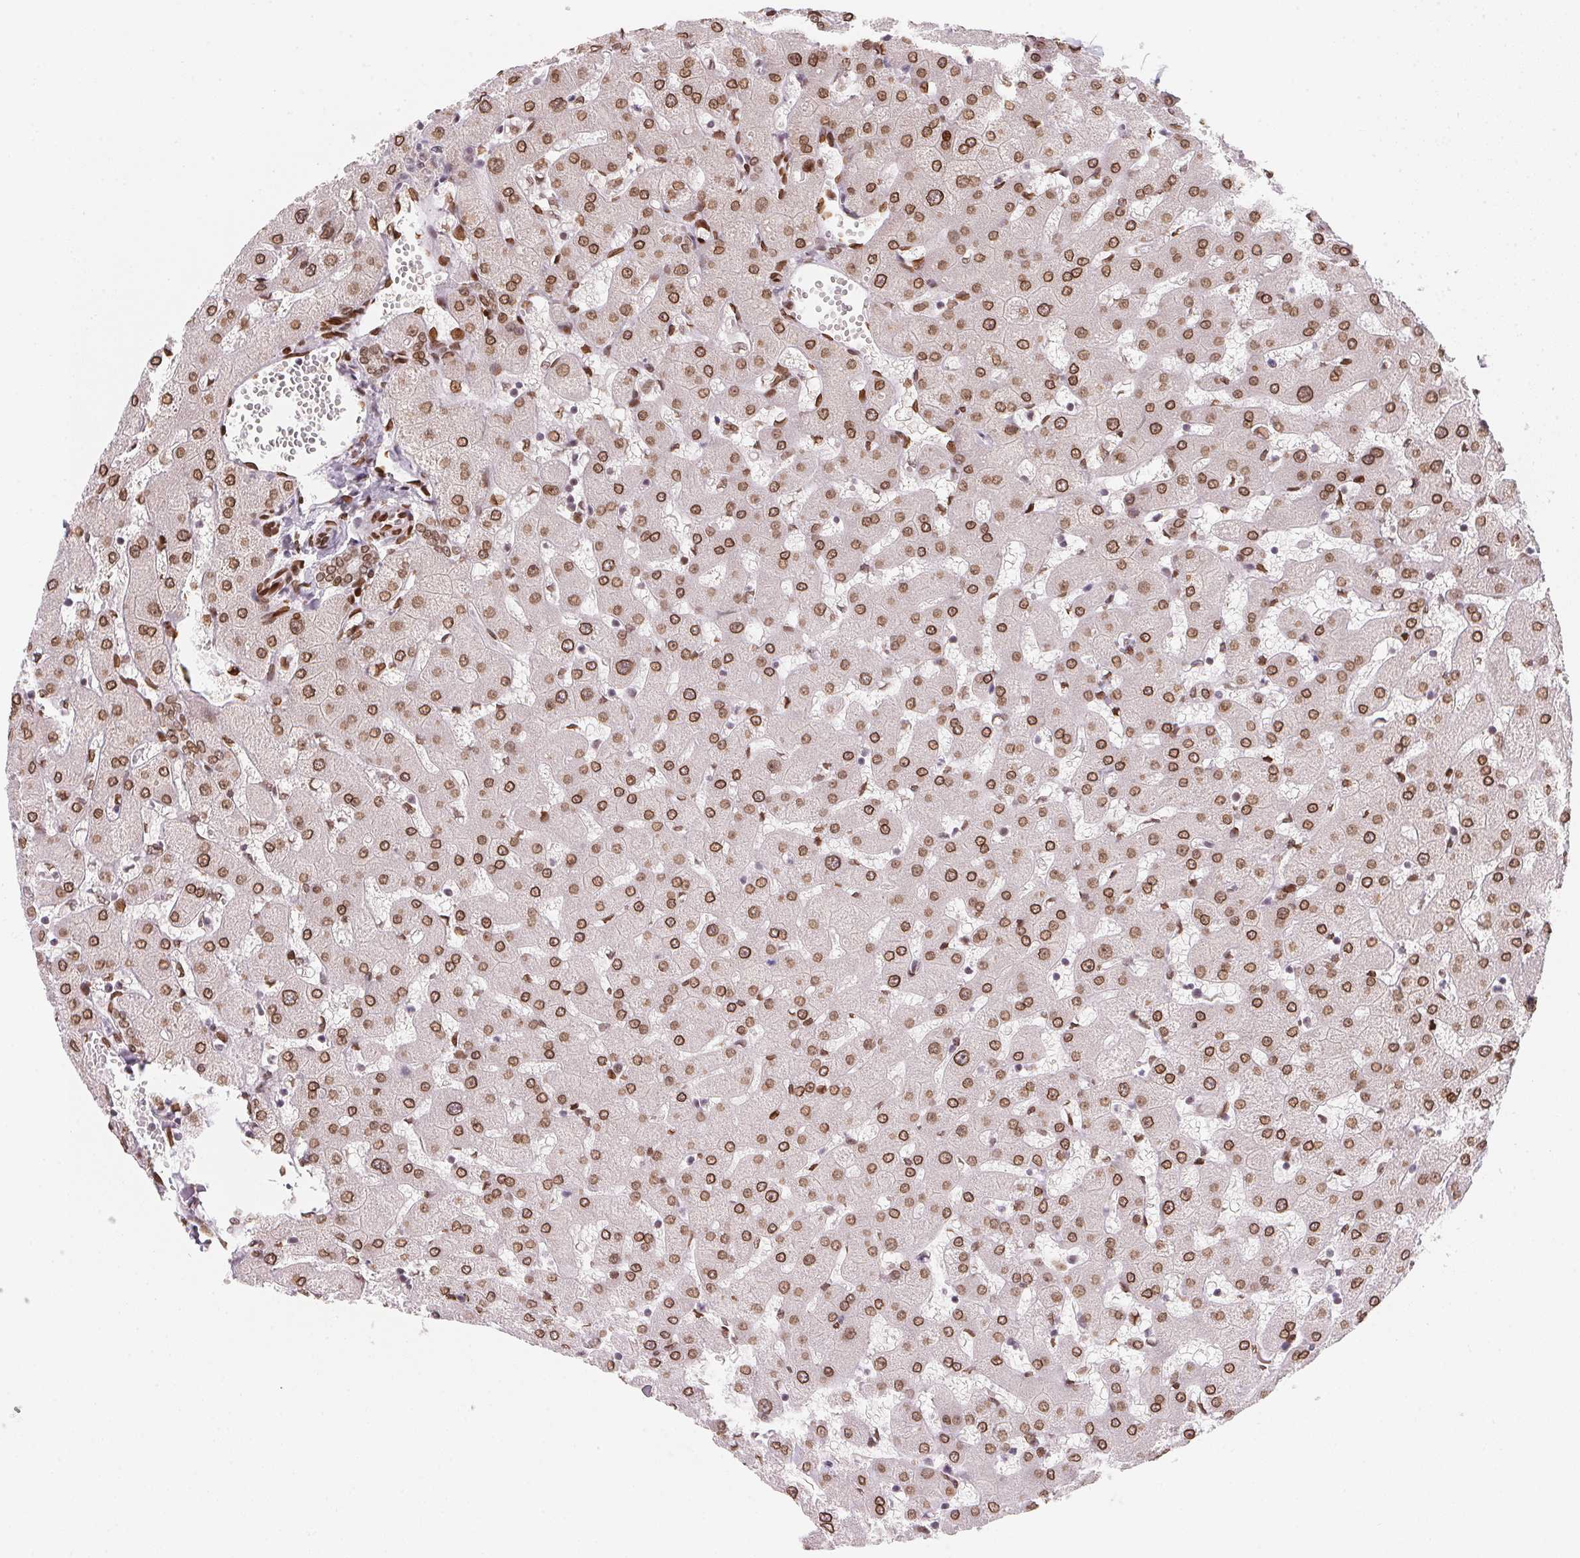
{"staining": {"intensity": "moderate", "quantity": ">75%", "location": "cytoplasmic/membranous,nuclear"}, "tissue": "liver", "cell_type": "Cholangiocytes", "image_type": "normal", "snomed": [{"axis": "morphology", "description": "Normal tissue, NOS"}, {"axis": "topography", "description": "Liver"}], "caption": "Liver stained with IHC exhibits moderate cytoplasmic/membranous,nuclear staining in approximately >75% of cholangiocytes.", "gene": "SAP30BP", "patient": {"sex": "female", "age": 63}}